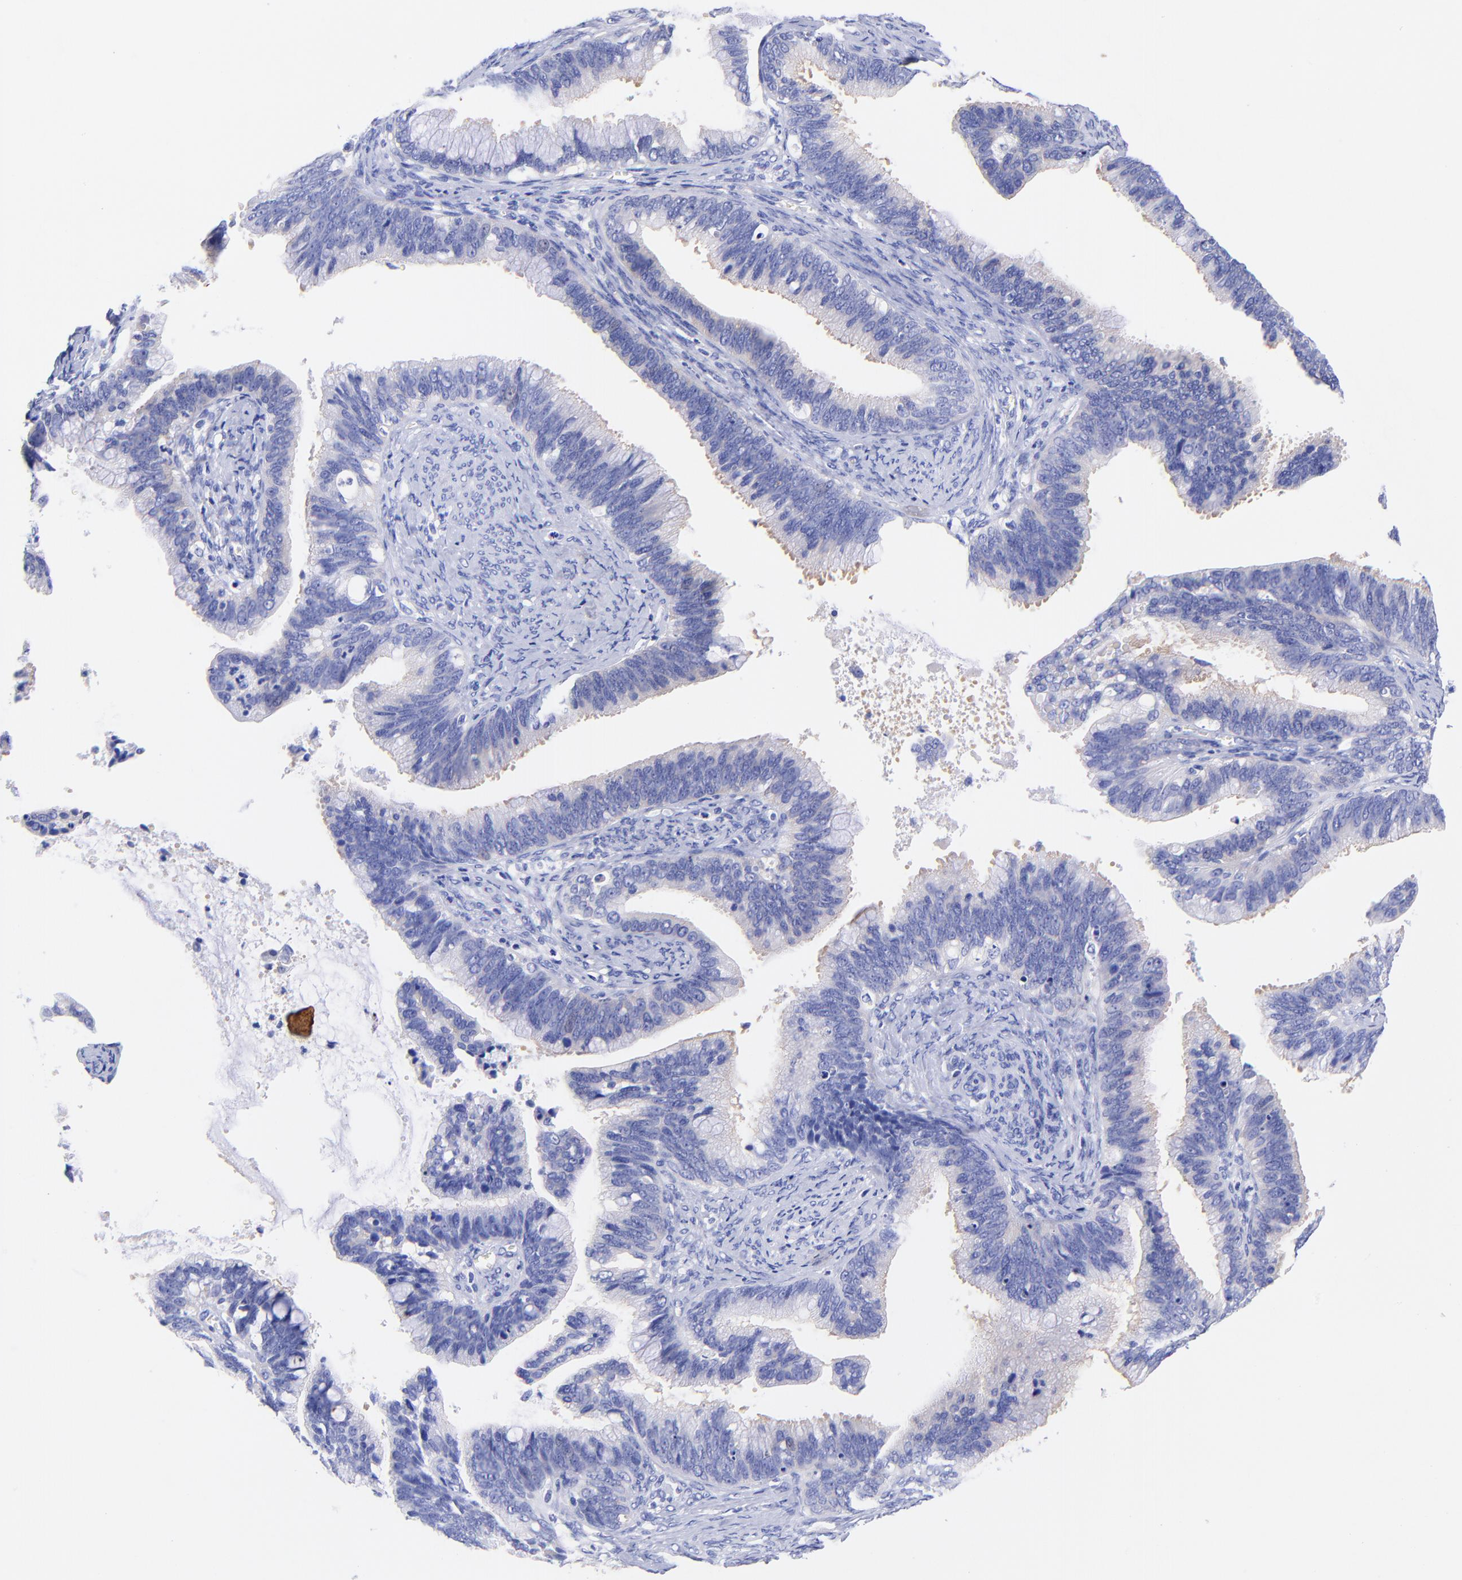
{"staining": {"intensity": "weak", "quantity": "<25%", "location": "cytoplasmic/membranous"}, "tissue": "cervical cancer", "cell_type": "Tumor cells", "image_type": "cancer", "snomed": [{"axis": "morphology", "description": "Adenocarcinoma, NOS"}, {"axis": "topography", "description": "Cervix"}], "caption": "DAB immunohistochemical staining of cervical adenocarcinoma exhibits no significant staining in tumor cells.", "gene": "GPHN", "patient": {"sex": "female", "age": 47}}